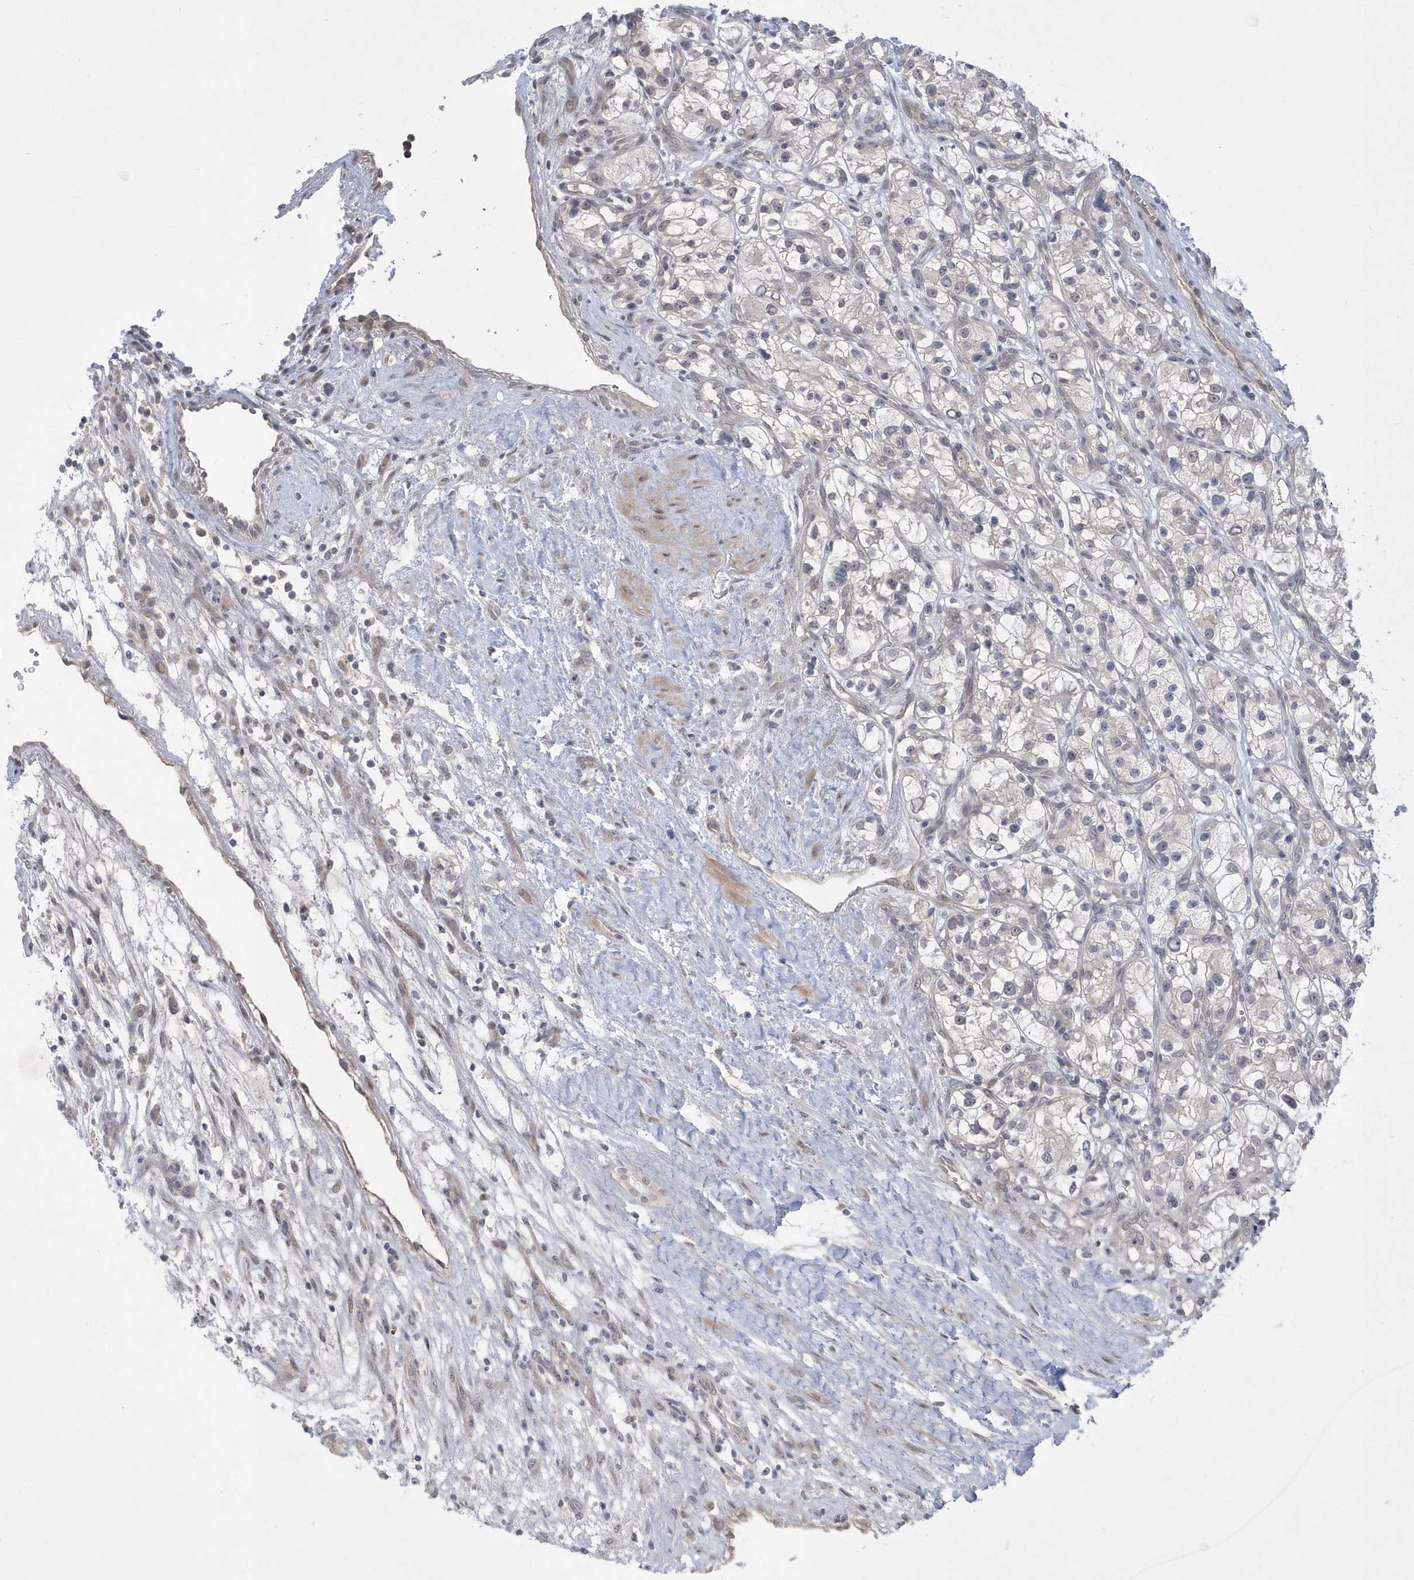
{"staining": {"intensity": "negative", "quantity": "none", "location": "none"}, "tissue": "renal cancer", "cell_type": "Tumor cells", "image_type": "cancer", "snomed": [{"axis": "morphology", "description": "Adenocarcinoma, NOS"}, {"axis": "topography", "description": "Kidney"}], "caption": "This is a image of immunohistochemistry staining of renal cancer, which shows no expression in tumor cells.", "gene": "ZC3H12D", "patient": {"sex": "female", "age": 57}}